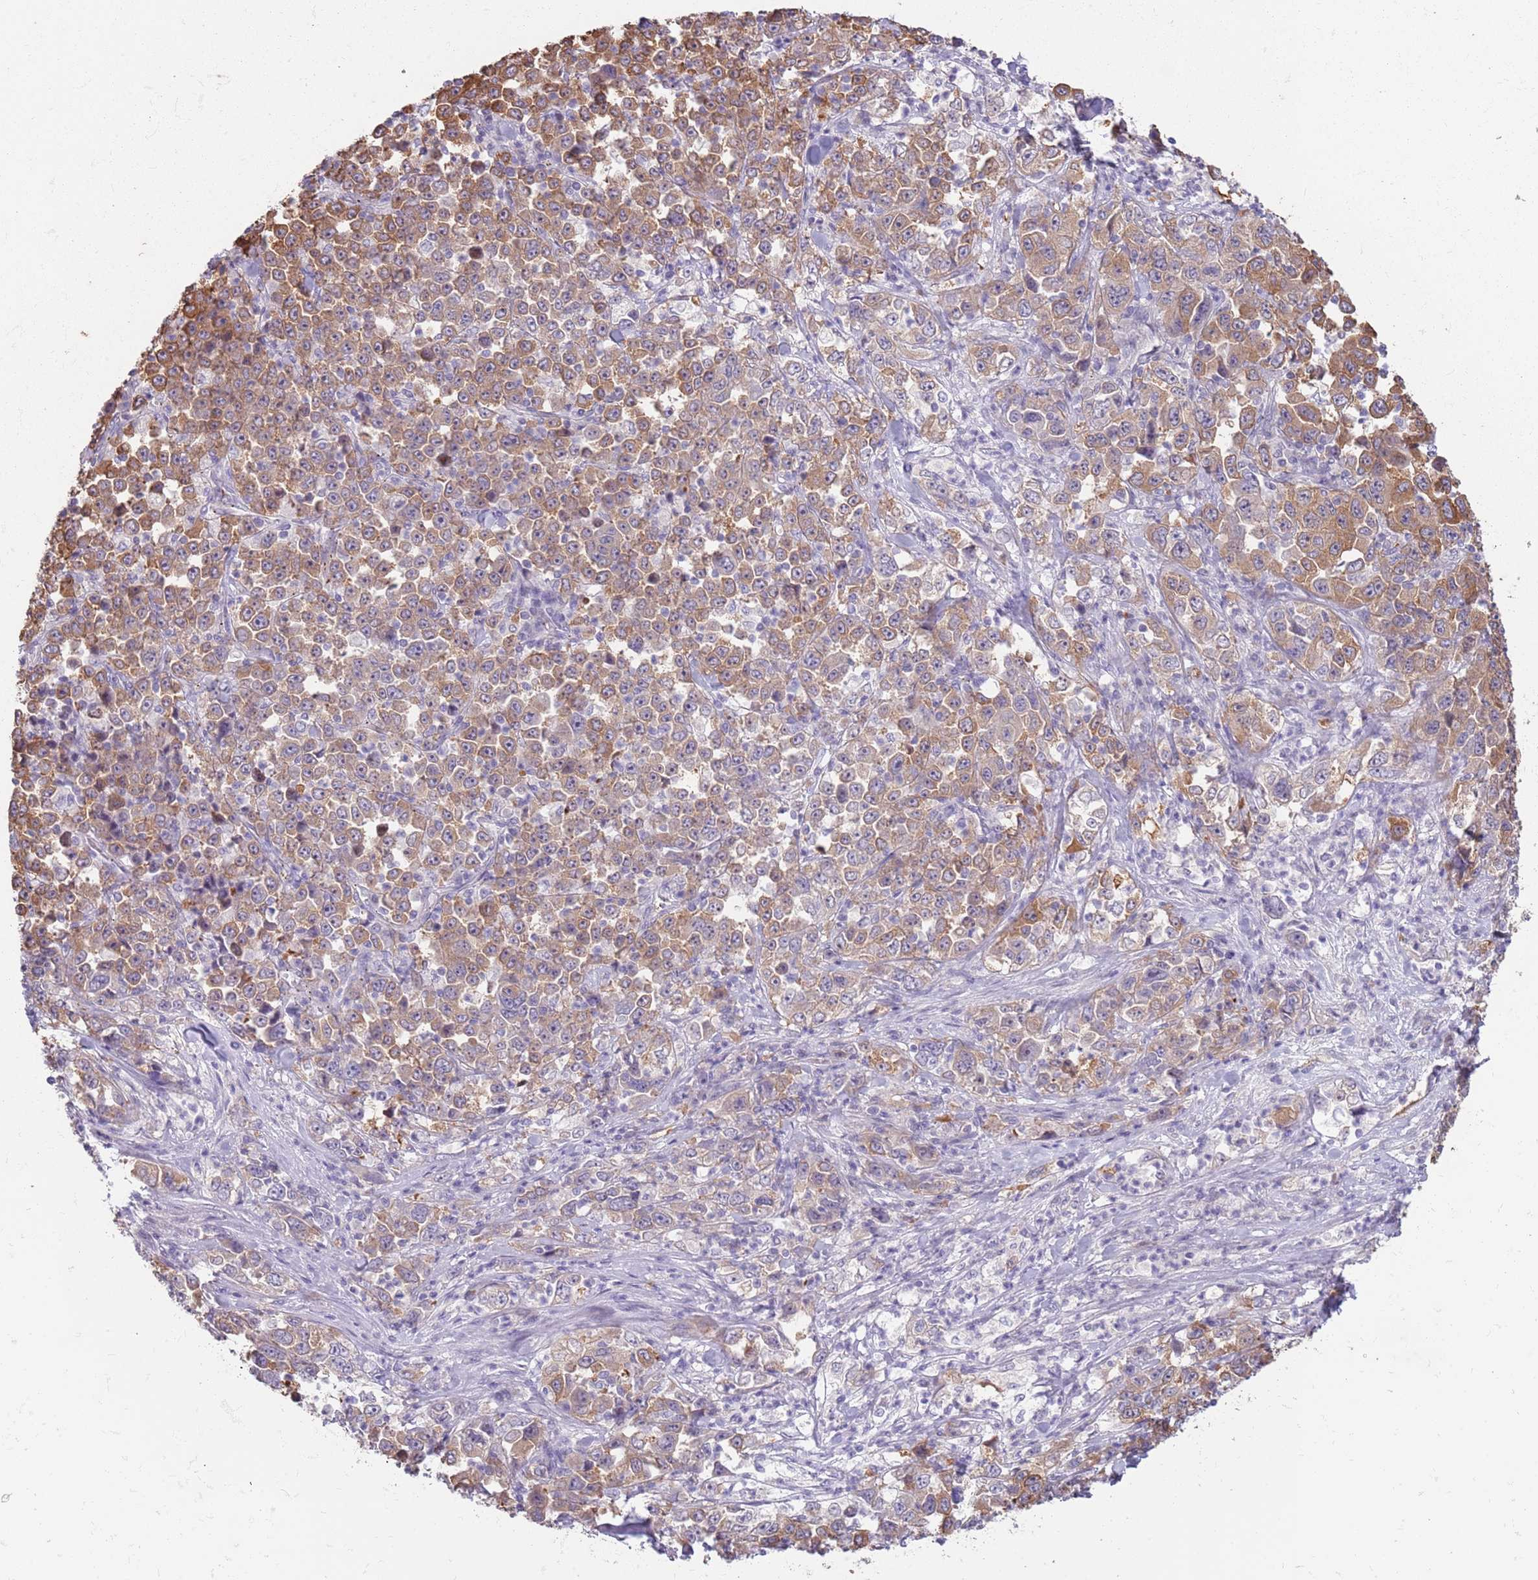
{"staining": {"intensity": "moderate", "quantity": ">75%", "location": "cytoplasmic/membranous"}, "tissue": "stomach cancer", "cell_type": "Tumor cells", "image_type": "cancer", "snomed": [{"axis": "morphology", "description": "Normal tissue, NOS"}, {"axis": "morphology", "description": "Adenocarcinoma, NOS"}, {"axis": "topography", "description": "Stomach, upper"}, {"axis": "topography", "description": "Stomach"}], "caption": "Human stomach cancer (adenocarcinoma) stained for a protein (brown) shows moderate cytoplasmic/membranous positive expression in about >75% of tumor cells.", "gene": "LDHD", "patient": {"sex": "male", "age": 59}}